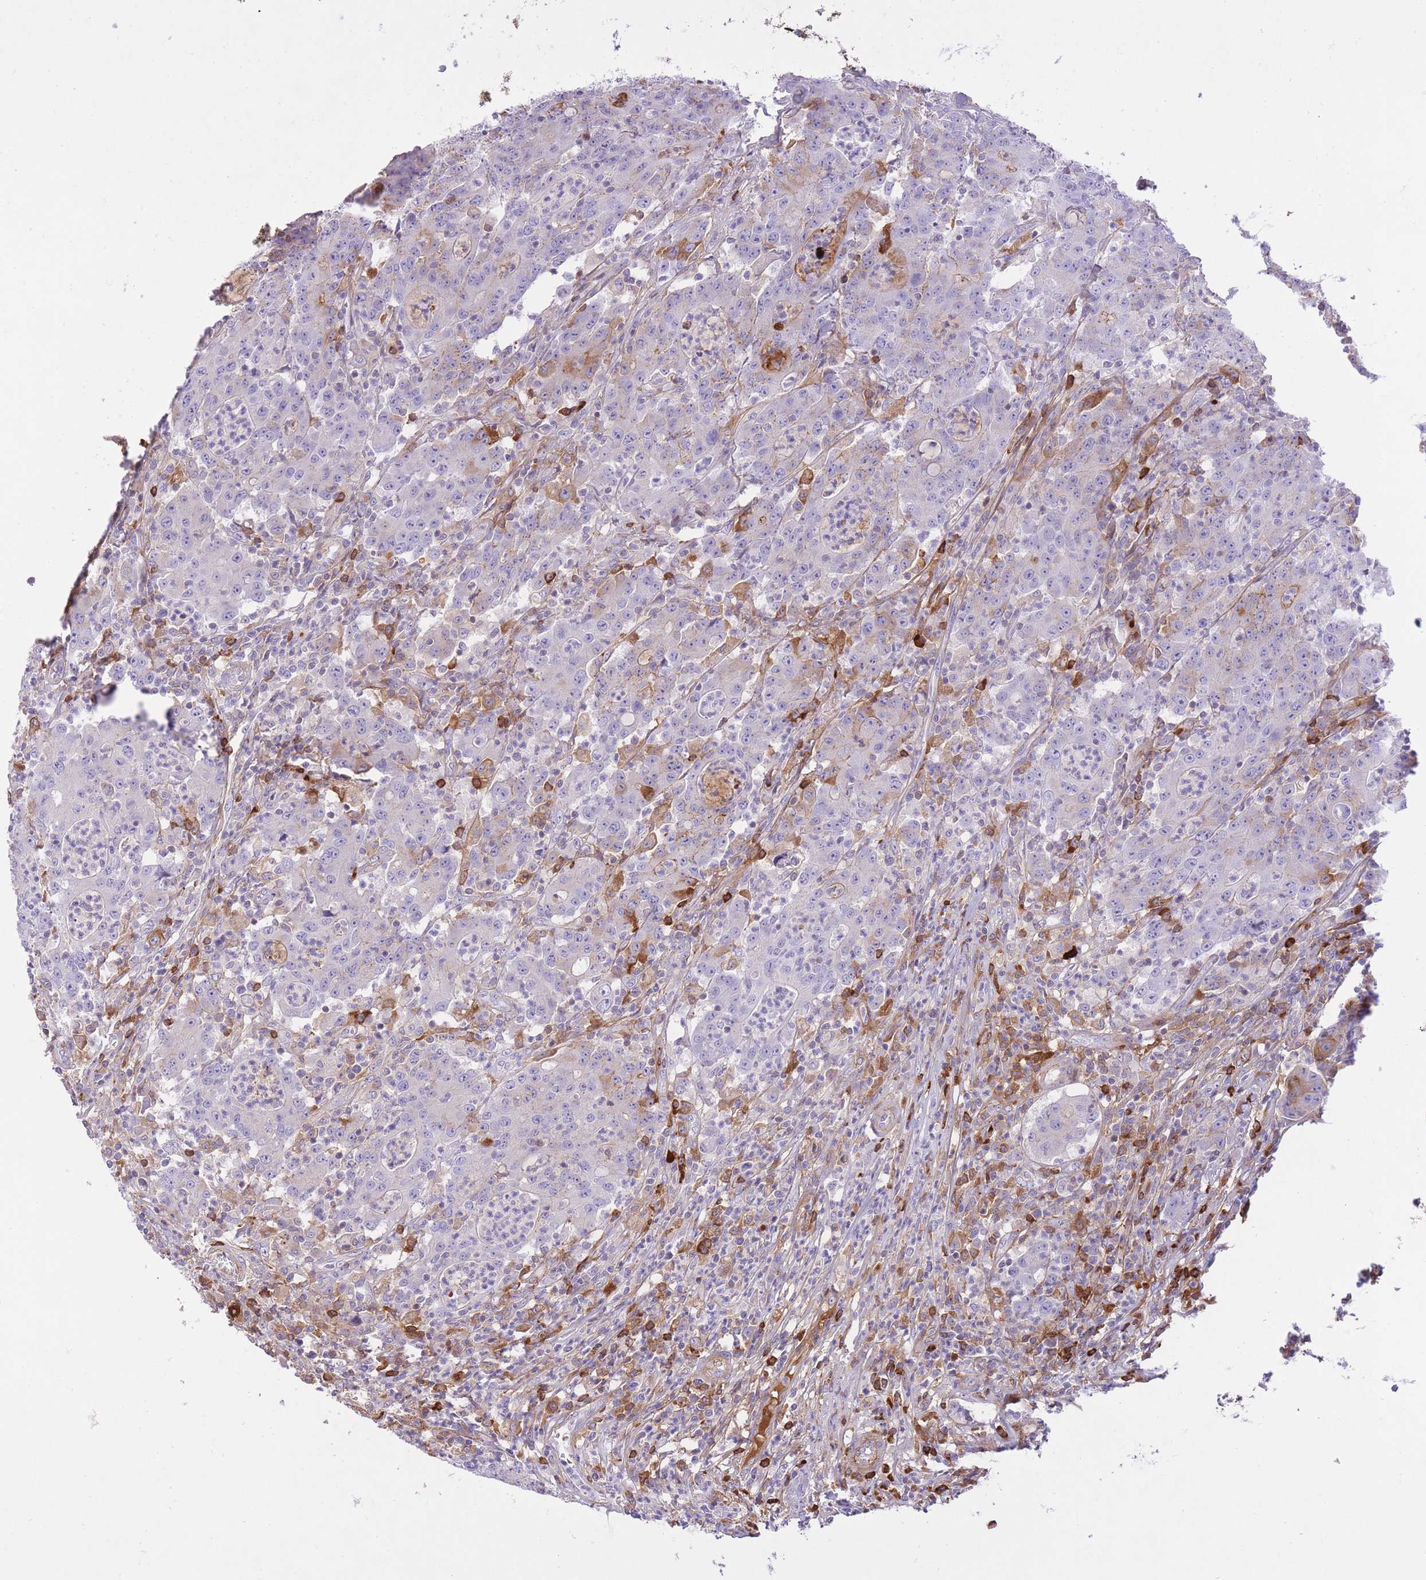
{"staining": {"intensity": "moderate", "quantity": "<25%", "location": "cytoplasmic/membranous"}, "tissue": "colorectal cancer", "cell_type": "Tumor cells", "image_type": "cancer", "snomed": [{"axis": "morphology", "description": "Adenocarcinoma, NOS"}, {"axis": "topography", "description": "Colon"}], "caption": "Immunohistochemistry image of colorectal adenocarcinoma stained for a protein (brown), which shows low levels of moderate cytoplasmic/membranous staining in approximately <25% of tumor cells.", "gene": "HRG", "patient": {"sex": "male", "age": 83}}